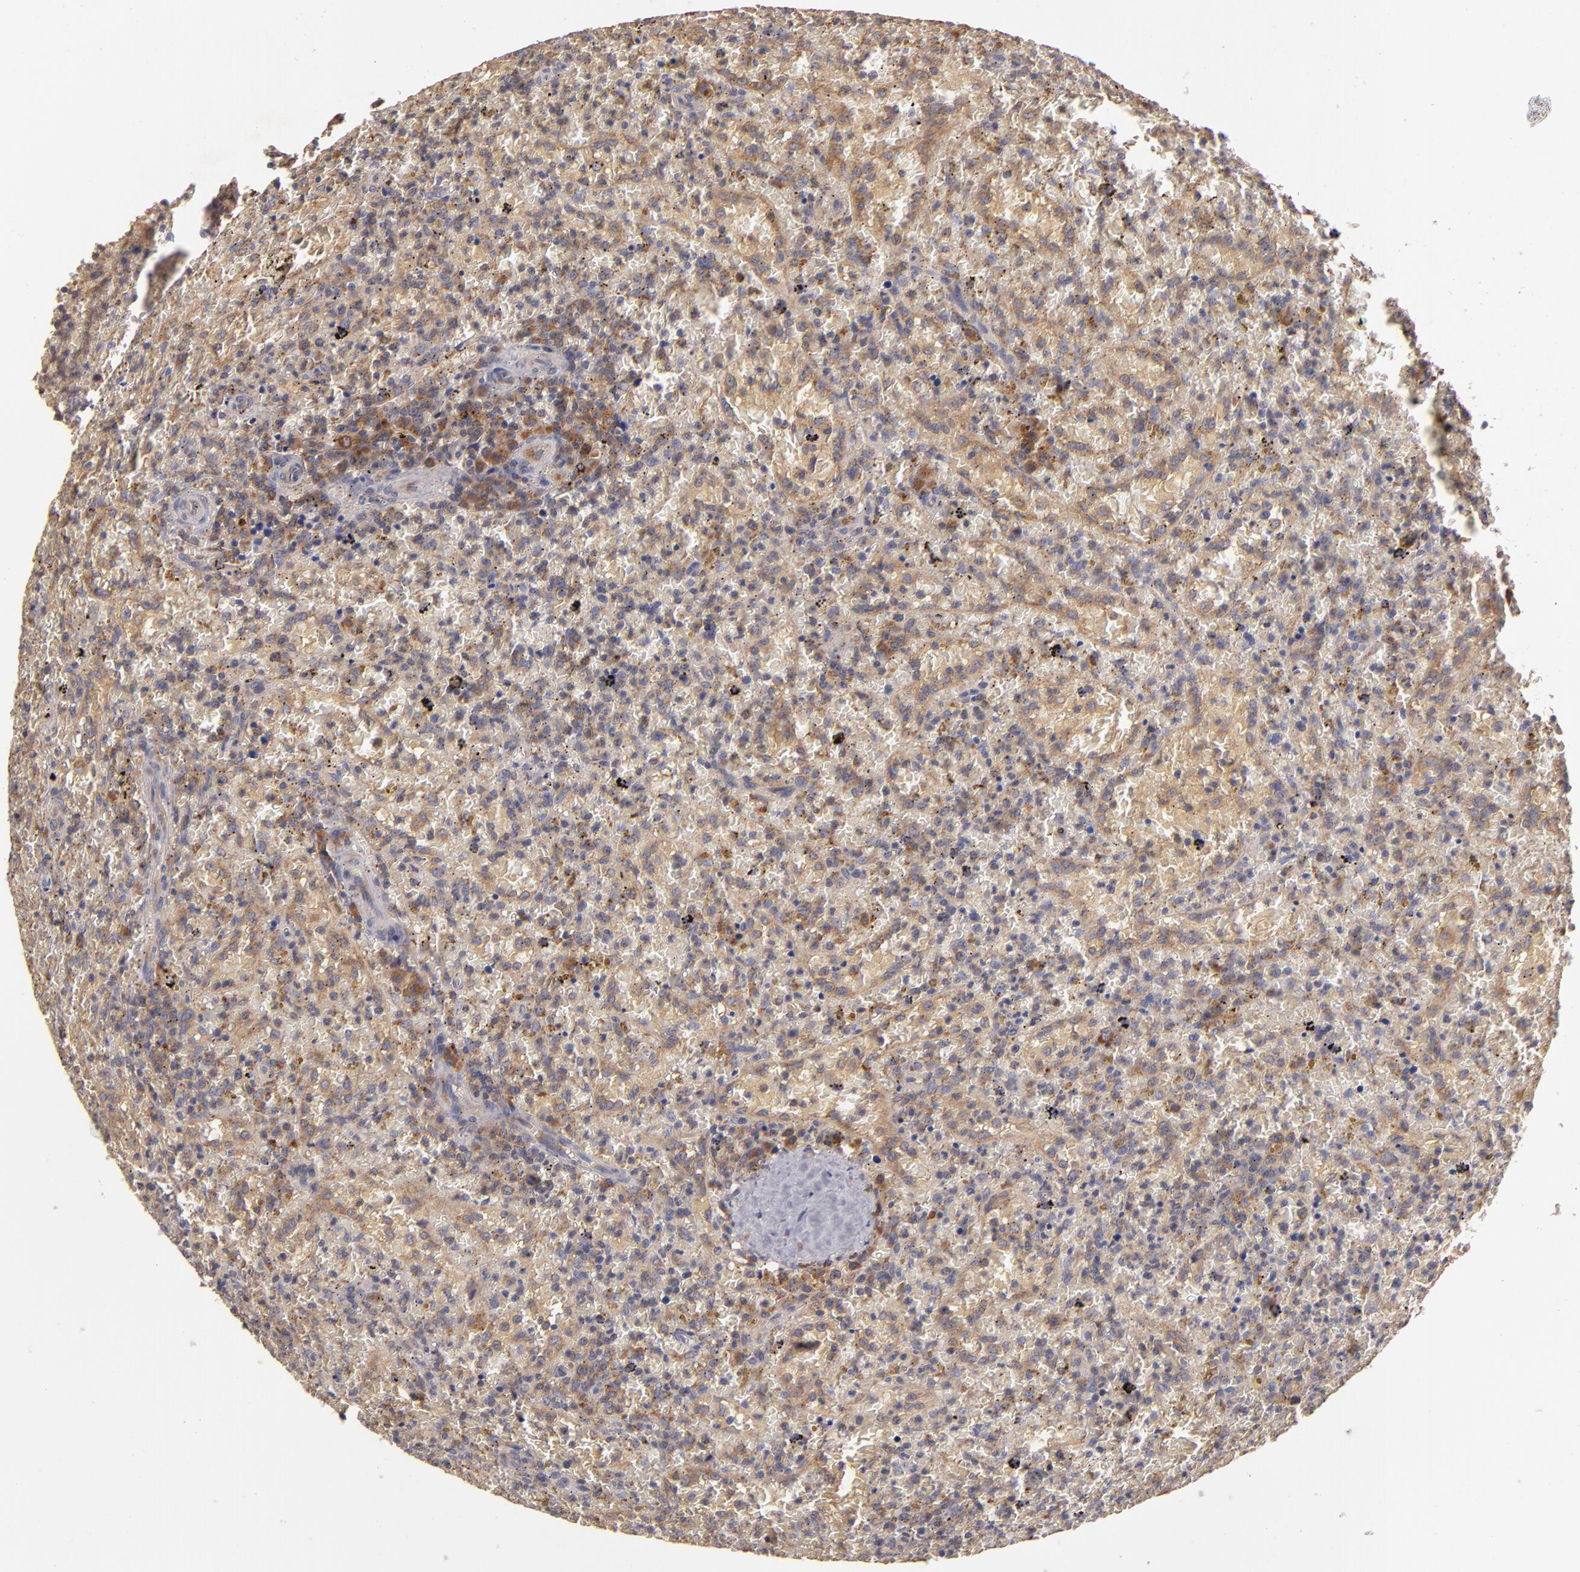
{"staining": {"intensity": "moderate", "quantity": "<25%", "location": "cytoplasmic/membranous"}, "tissue": "lymphoma", "cell_type": "Tumor cells", "image_type": "cancer", "snomed": [{"axis": "morphology", "description": "Malignant lymphoma, non-Hodgkin's type, High grade"}, {"axis": "topography", "description": "Spleen"}, {"axis": "topography", "description": "Lymph node"}], "caption": "A high-resolution micrograph shows immunohistochemistry (IHC) staining of high-grade malignant lymphoma, non-Hodgkin's type, which demonstrates moderate cytoplasmic/membranous expression in approximately <25% of tumor cells.", "gene": "UPF3B", "patient": {"sex": "female", "age": 70}}